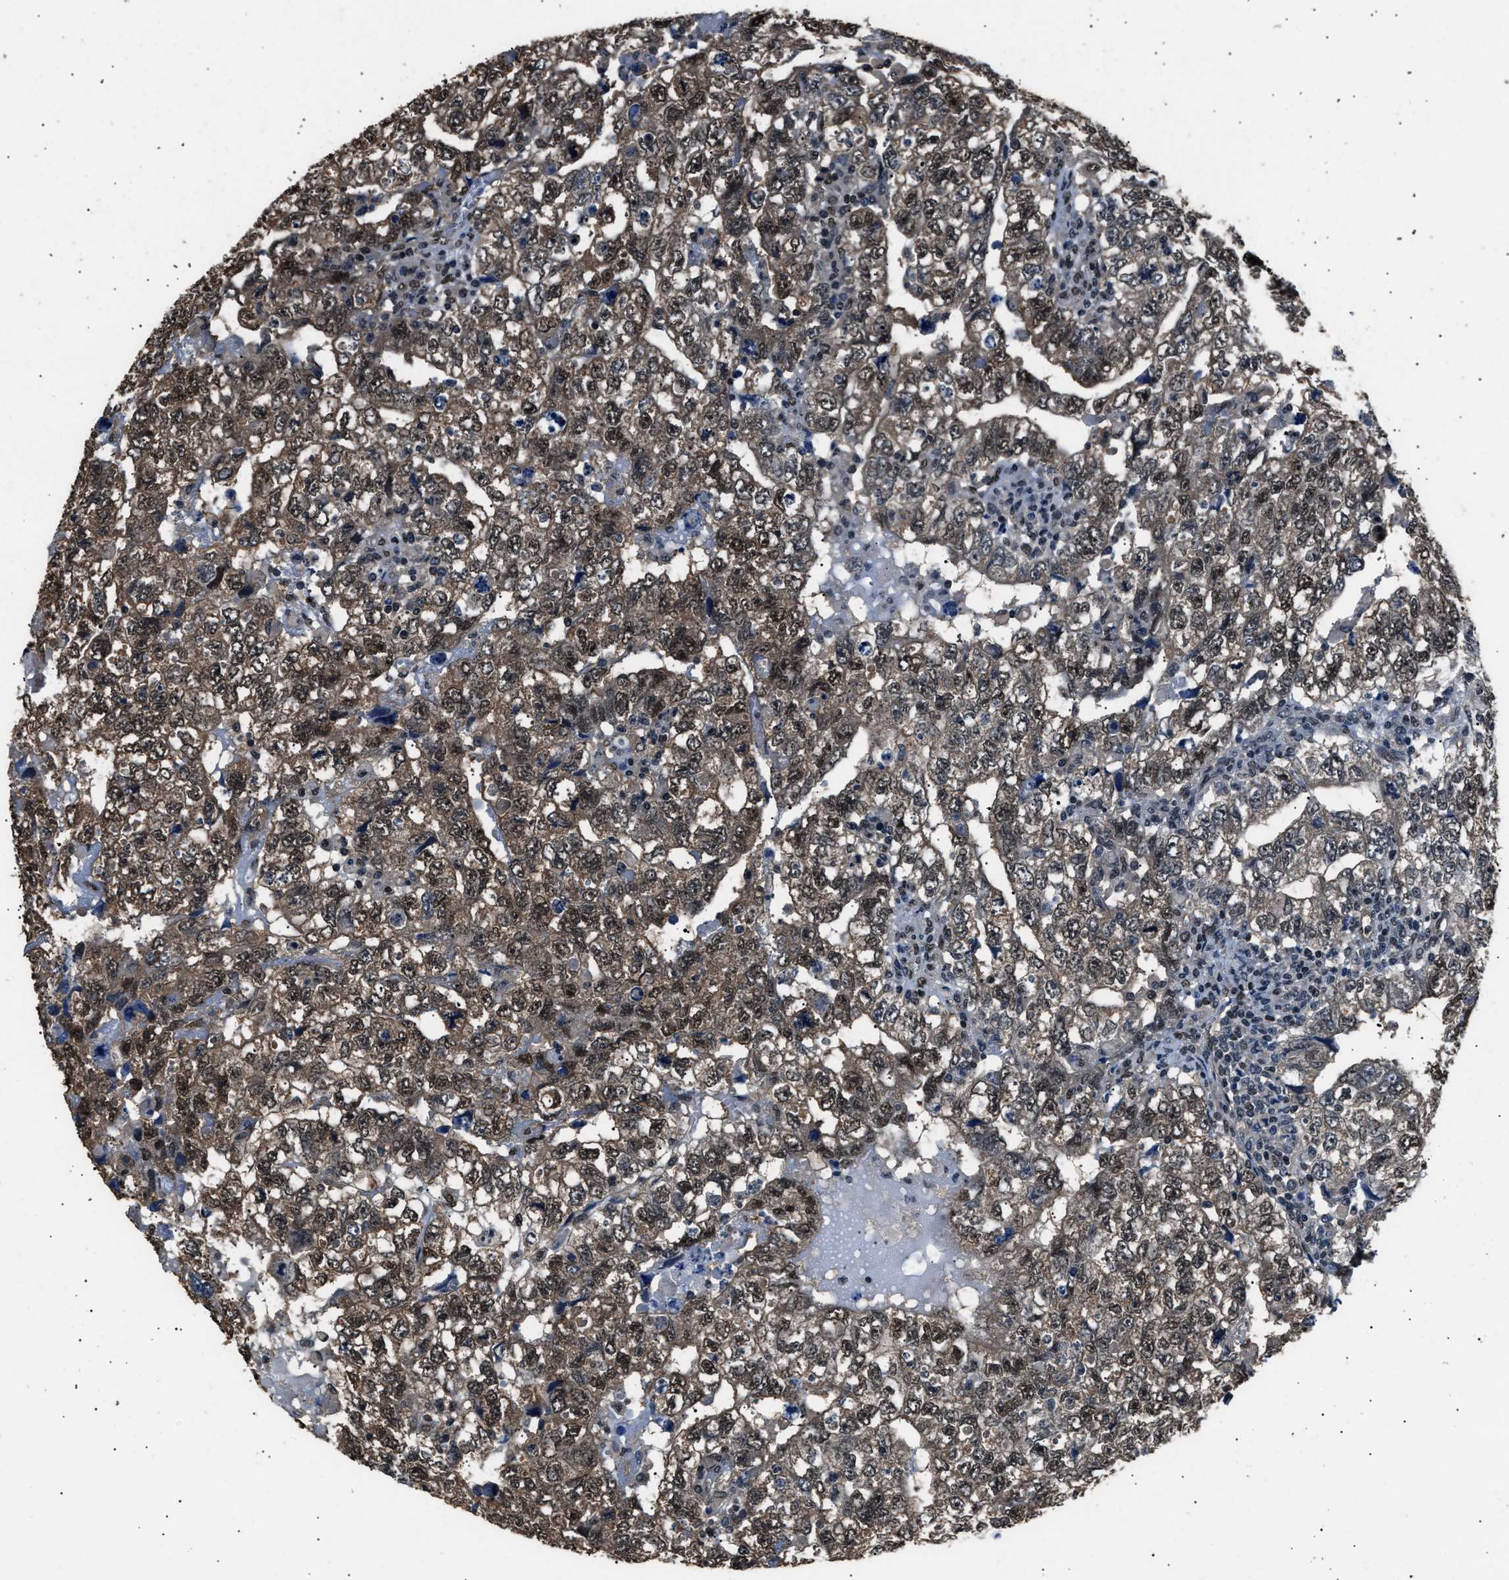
{"staining": {"intensity": "moderate", "quantity": ">75%", "location": "cytoplasmic/membranous,nuclear"}, "tissue": "testis cancer", "cell_type": "Tumor cells", "image_type": "cancer", "snomed": [{"axis": "morphology", "description": "Carcinoma, Embryonal, NOS"}, {"axis": "topography", "description": "Testis"}], "caption": "Immunohistochemistry staining of testis cancer, which demonstrates medium levels of moderate cytoplasmic/membranous and nuclear positivity in approximately >75% of tumor cells indicating moderate cytoplasmic/membranous and nuclear protein staining. The staining was performed using DAB (3,3'-diaminobenzidine) (brown) for protein detection and nuclei were counterstained in hematoxylin (blue).", "gene": "DFFA", "patient": {"sex": "male", "age": 36}}